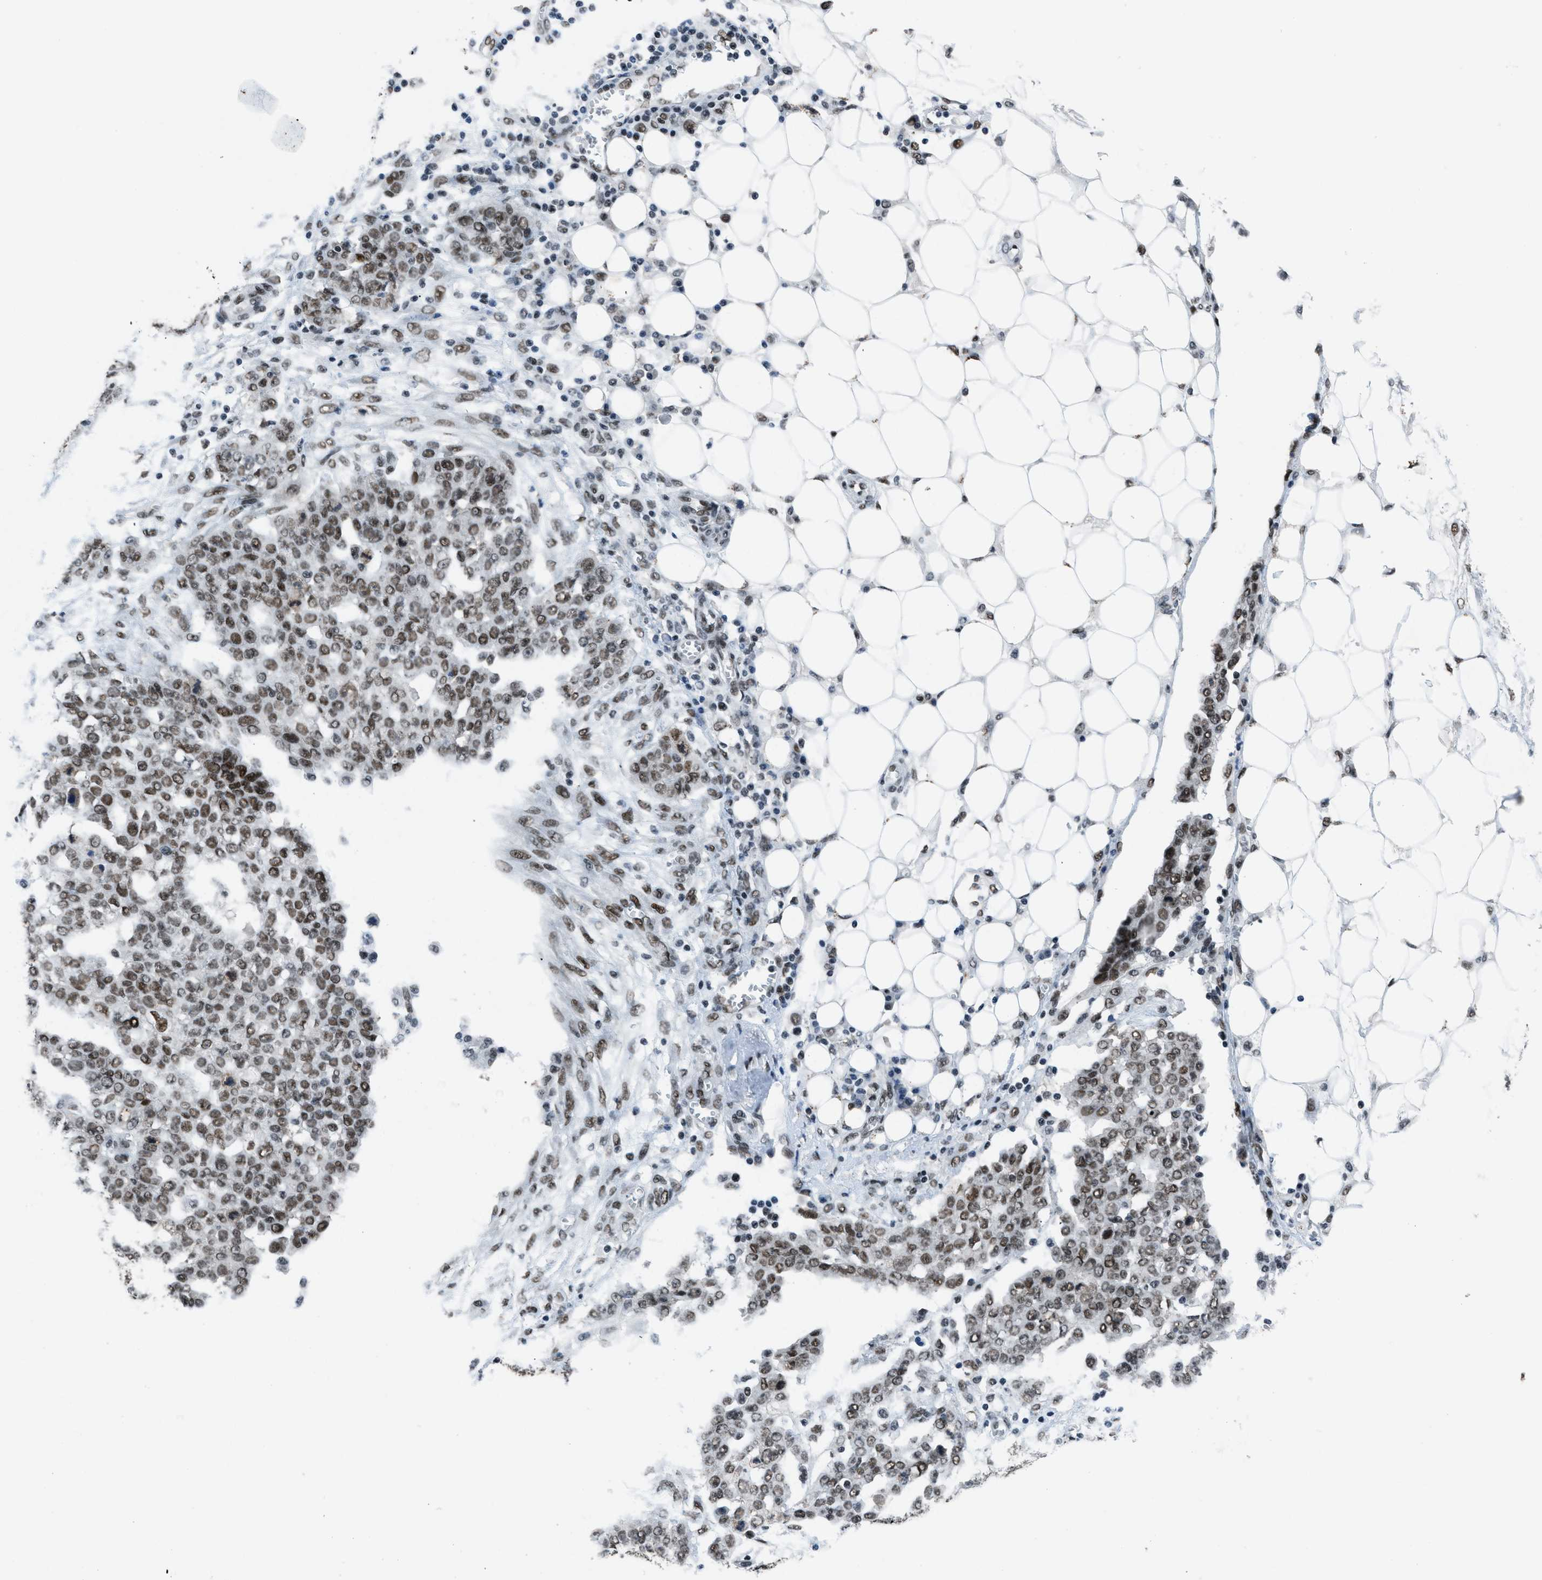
{"staining": {"intensity": "moderate", "quantity": ">75%", "location": "nuclear"}, "tissue": "ovarian cancer", "cell_type": "Tumor cells", "image_type": "cancer", "snomed": [{"axis": "morphology", "description": "Cystadenocarcinoma, serous, NOS"}, {"axis": "topography", "description": "Soft tissue"}, {"axis": "topography", "description": "Ovary"}], "caption": "This is an image of immunohistochemistry (IHC) staining of ovarian cancer (serous cystadenocarcinoma), which shows moderate staining in the nuclear of tumor cells.", "gene": "GATAD2B", "patient": {"sex": "female", "age": 57}}